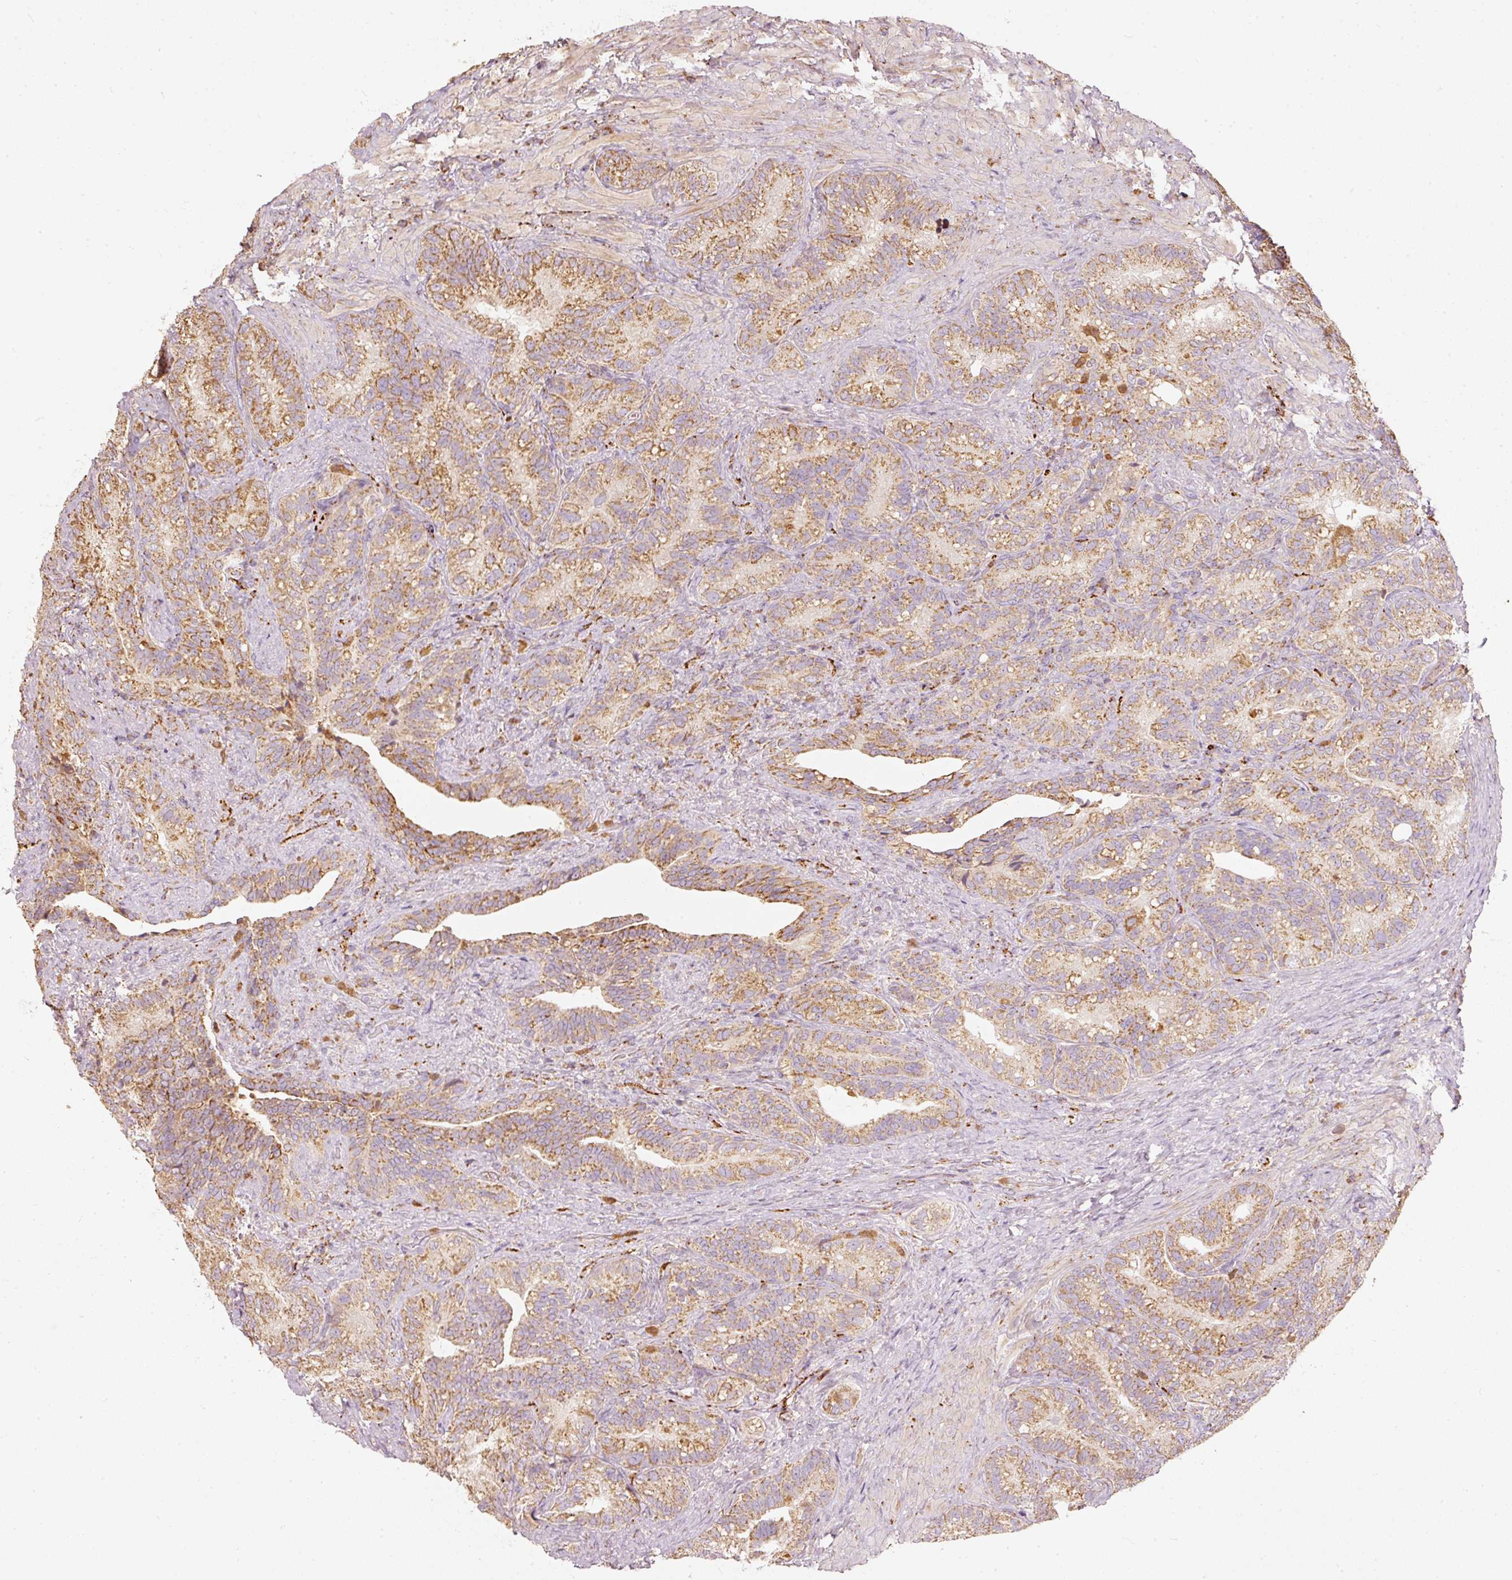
{"staining": {"intensity": "moderate", "quantity": ">75%", "location": "cytoplasmic/membranous"}, "tissue": "seminal vesicle", "cell_type": "Glandular cells", "image_type": "normal", "snomed": [{"axis": "morphology", "description": "Normal tissue, NOS"}, {"axis": "topography", "description": "Seminal veicle"}], "caption": "Seminal vesicle stained with DAB immunohistochemistry shows medium levels of moderate cytoplasmic/membranous positivity in approximately >75% of glandular cells.", "gene": "PSENEN", "patient": {"sex": "male", "age": 68}}